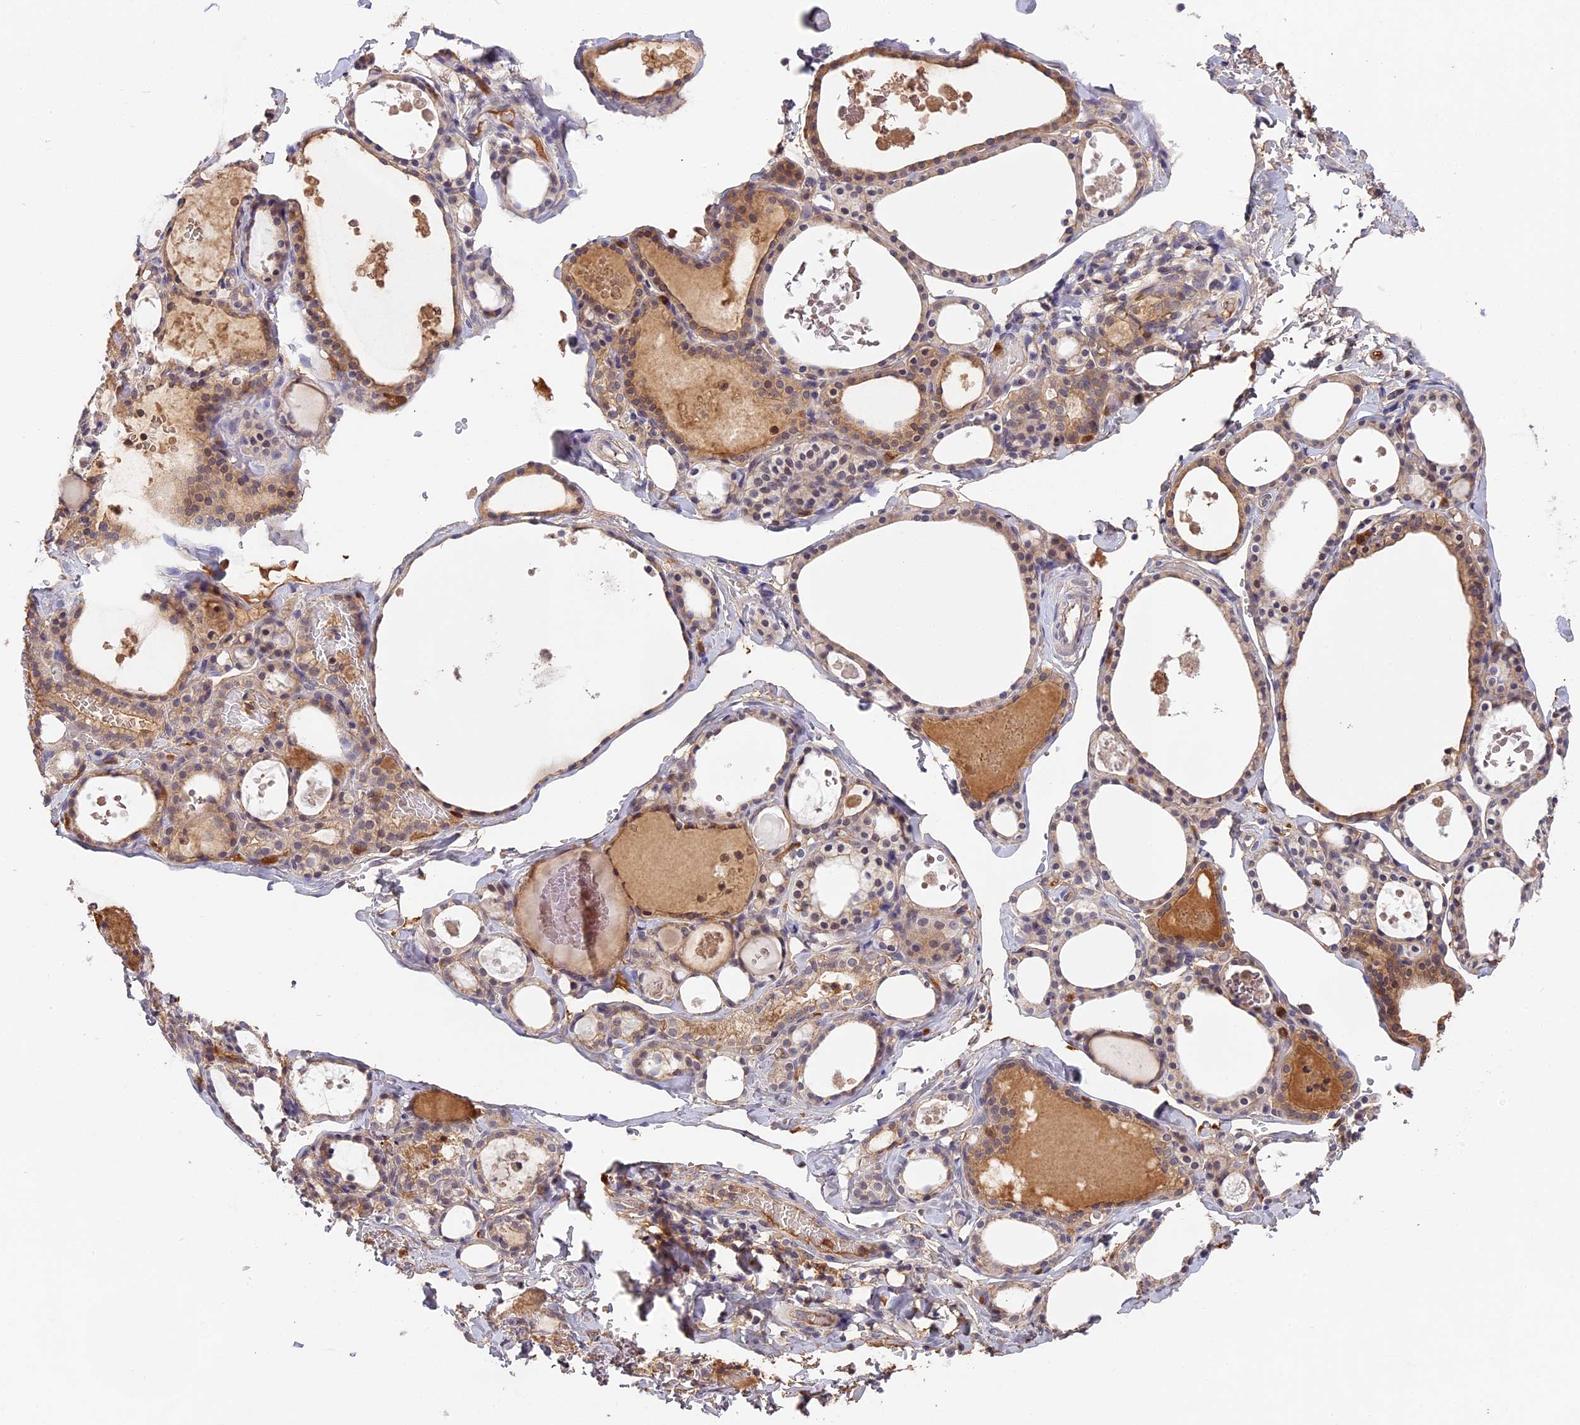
{"staining": {"intensity": "moderate", "quantity": ">75%", "location": "cytoplasmic/membranous"}, "tissue": "thyroid gland", "cell_type": "Glandular cells", "image_type": "normal", "snomed": [{"axis": "morphology", "description": "Normal tissue, NOS"}, {"axis": "topography", "description": "Thyroid gland"}], "caption": "Thyroid gland stained with DAB immunohistochemistry (IHC) shows medium levels of moderate cytoplasmic/membranous positivity in approximately >75% of glandular cells.", "gene": "ADGRD1", "patient": {"sex": "male", "age": 56}}